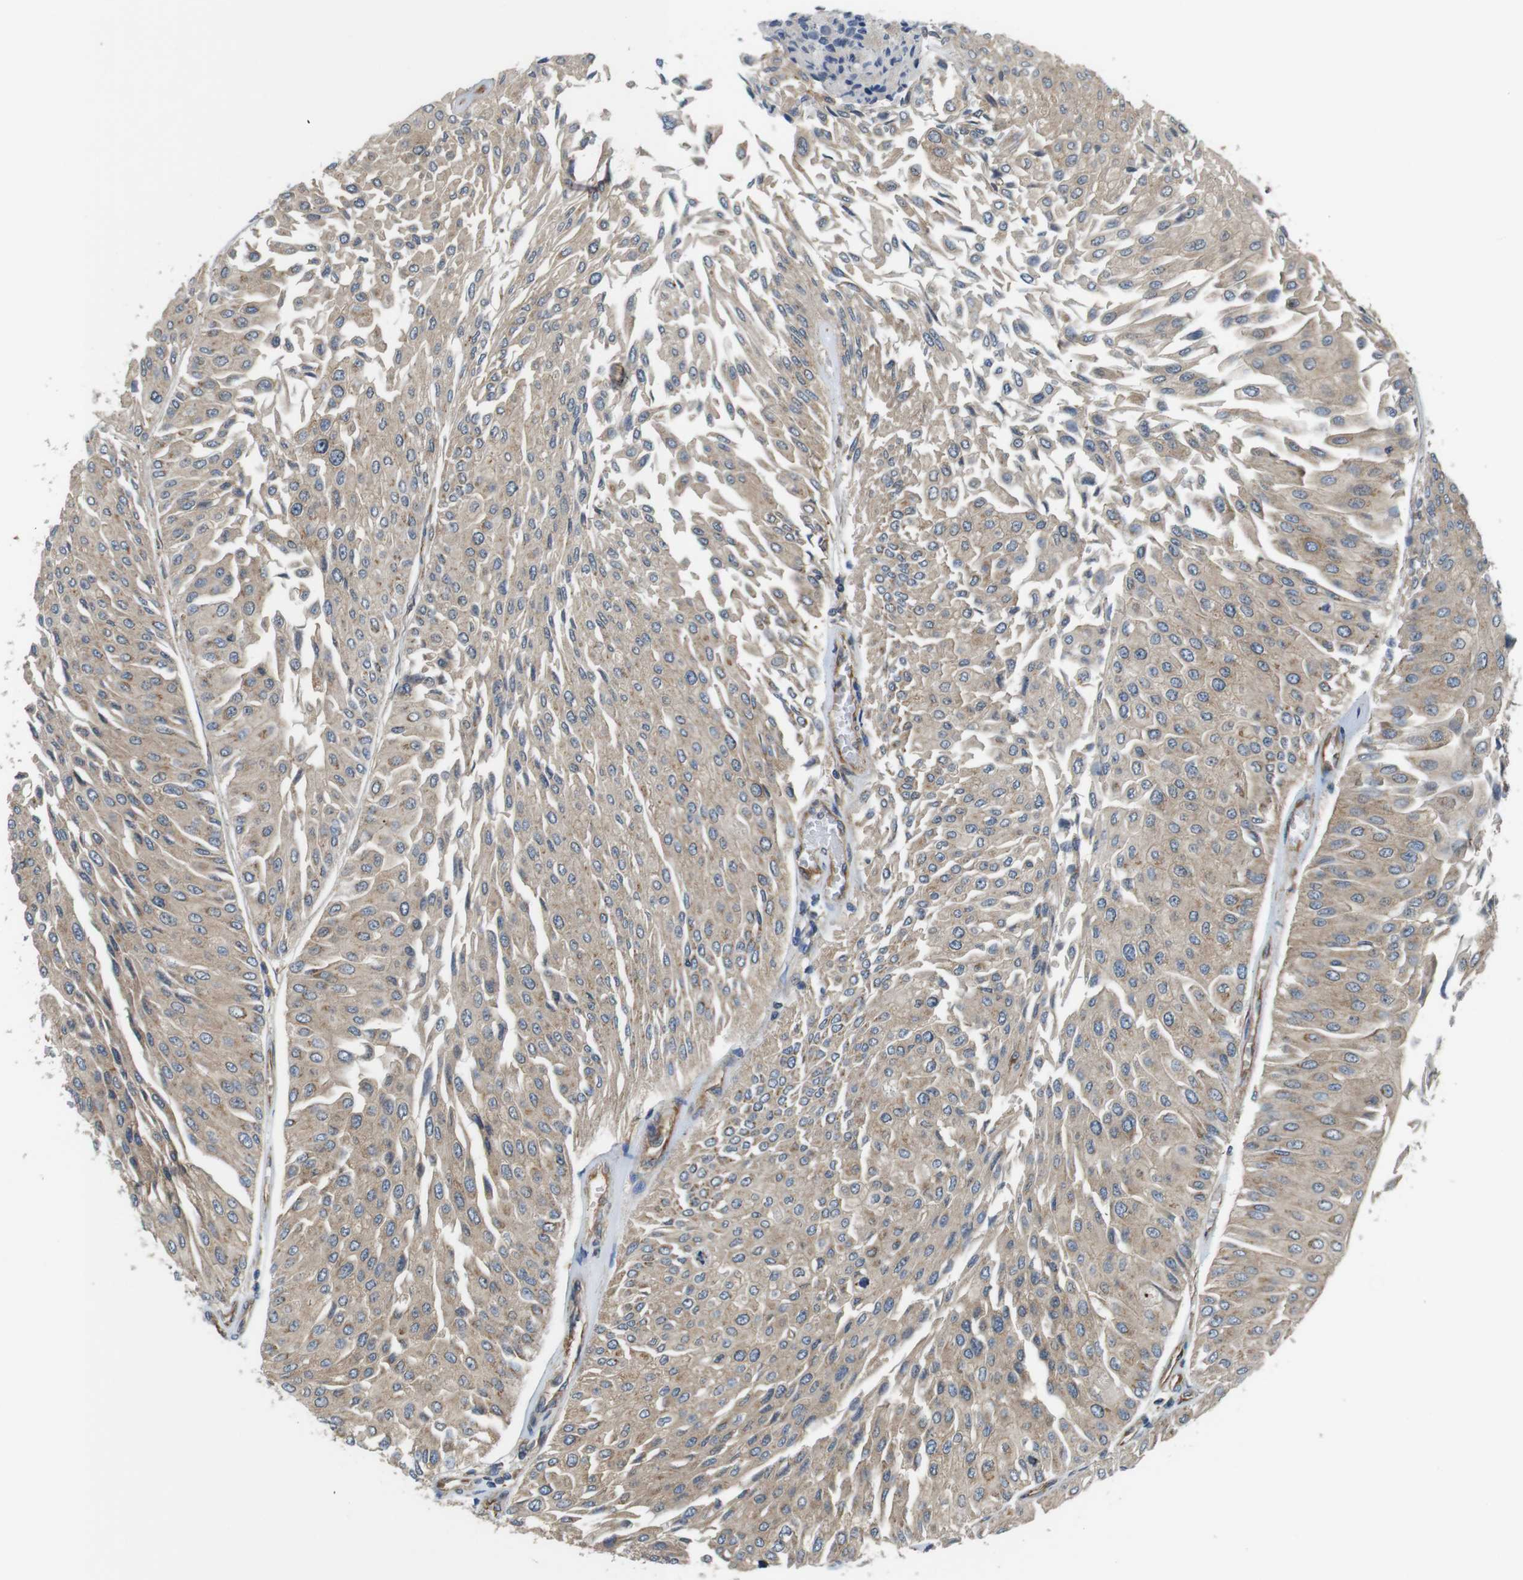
{"staining": {"intensity": "weak", "quantity": ">75%", "location": "cytoplasmic/membranous"}, "tissue": "urothelial cancer", "cell_type": "Tumor cells", "image_type": "cancer", "snomed": [{"axis": "morphology", "description": "Urothelial carcinoma, Low grade"}, {"axis": "topography", "description": "Urinary bladder"}], "caption": "Brown immunohistochemical staining in human urothelial cancer shows weak cytoplasmic/membranous positivity in about >75% of tumor cells.", "gene": "DCTN1", "patient": {"sex": "male", "age": 67}}